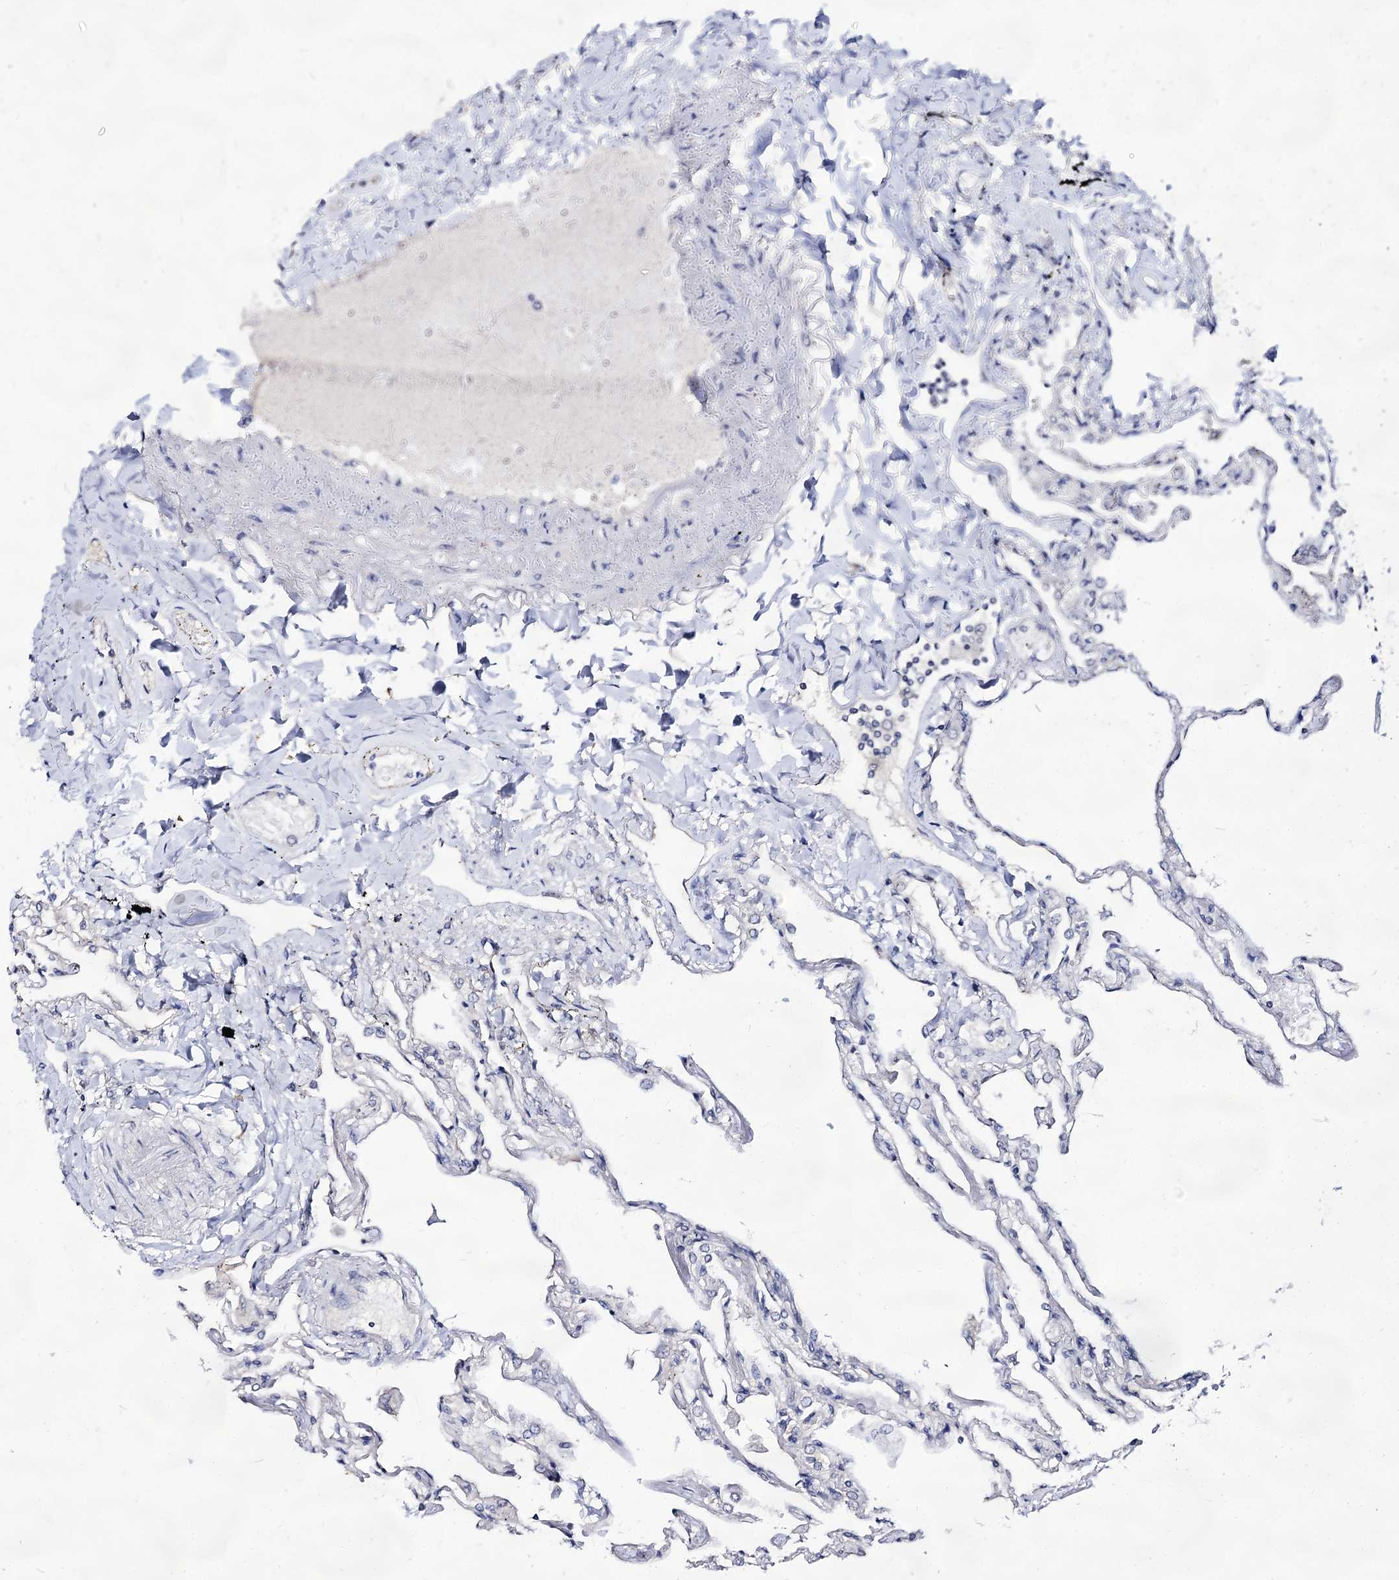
{"staining": {"intensity": "negative", "quantity": "none", "location": "none"}, "tissue": "lung", "cell_type": "Alveolar cells", "image_type": "normal", "snomed": [{"axis": "morphology", "description": "Normal tissue, NOS"}, {"axis": "topography", "description": "Lung"}], "caption": "DAB immunohistochemical staining of normal human lung shows no significant staining in alveolar cells.", "gene": "ARFIP2", "patient": {"sex": "female", "age": 67}}